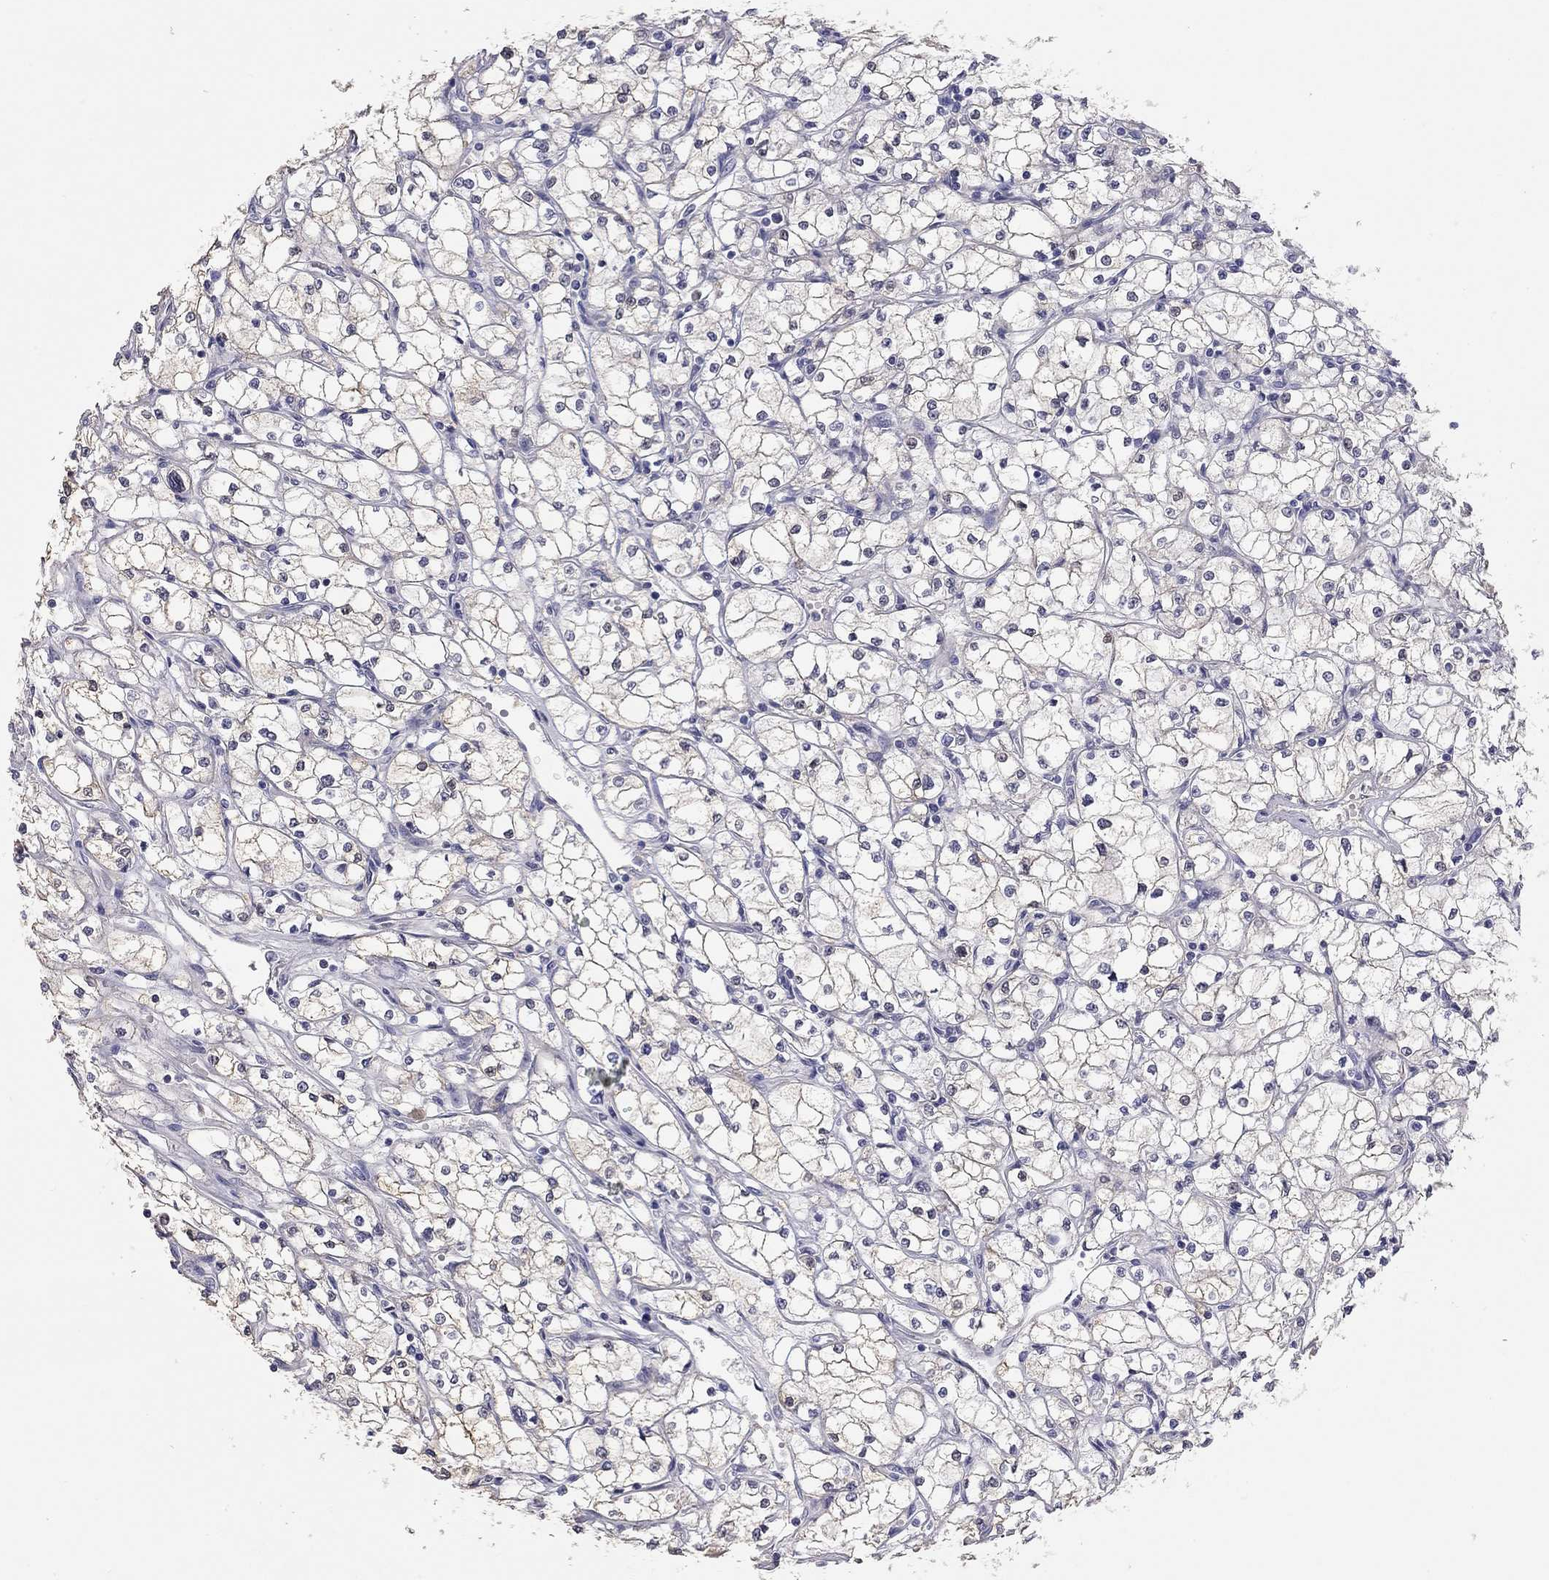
{"staining": {"intensity": "negative", "quantity": "none", "location": "none"}, "tissue": "renal cancer", "cell_type": "Tumor cells", "image_type": "cancer", "snomed": [{"axis": "morphology", "description": "Adenocarcinoma, NOS"}, {"axis": "topography", "description": "Kidney"}], "caption": "The IHC histopathology image has no significant expression in tumor cells of adenocarcinoma (renal) tissue.", "gene": "PAPSS2", "patient": {"sex": "male", "age": 67}}